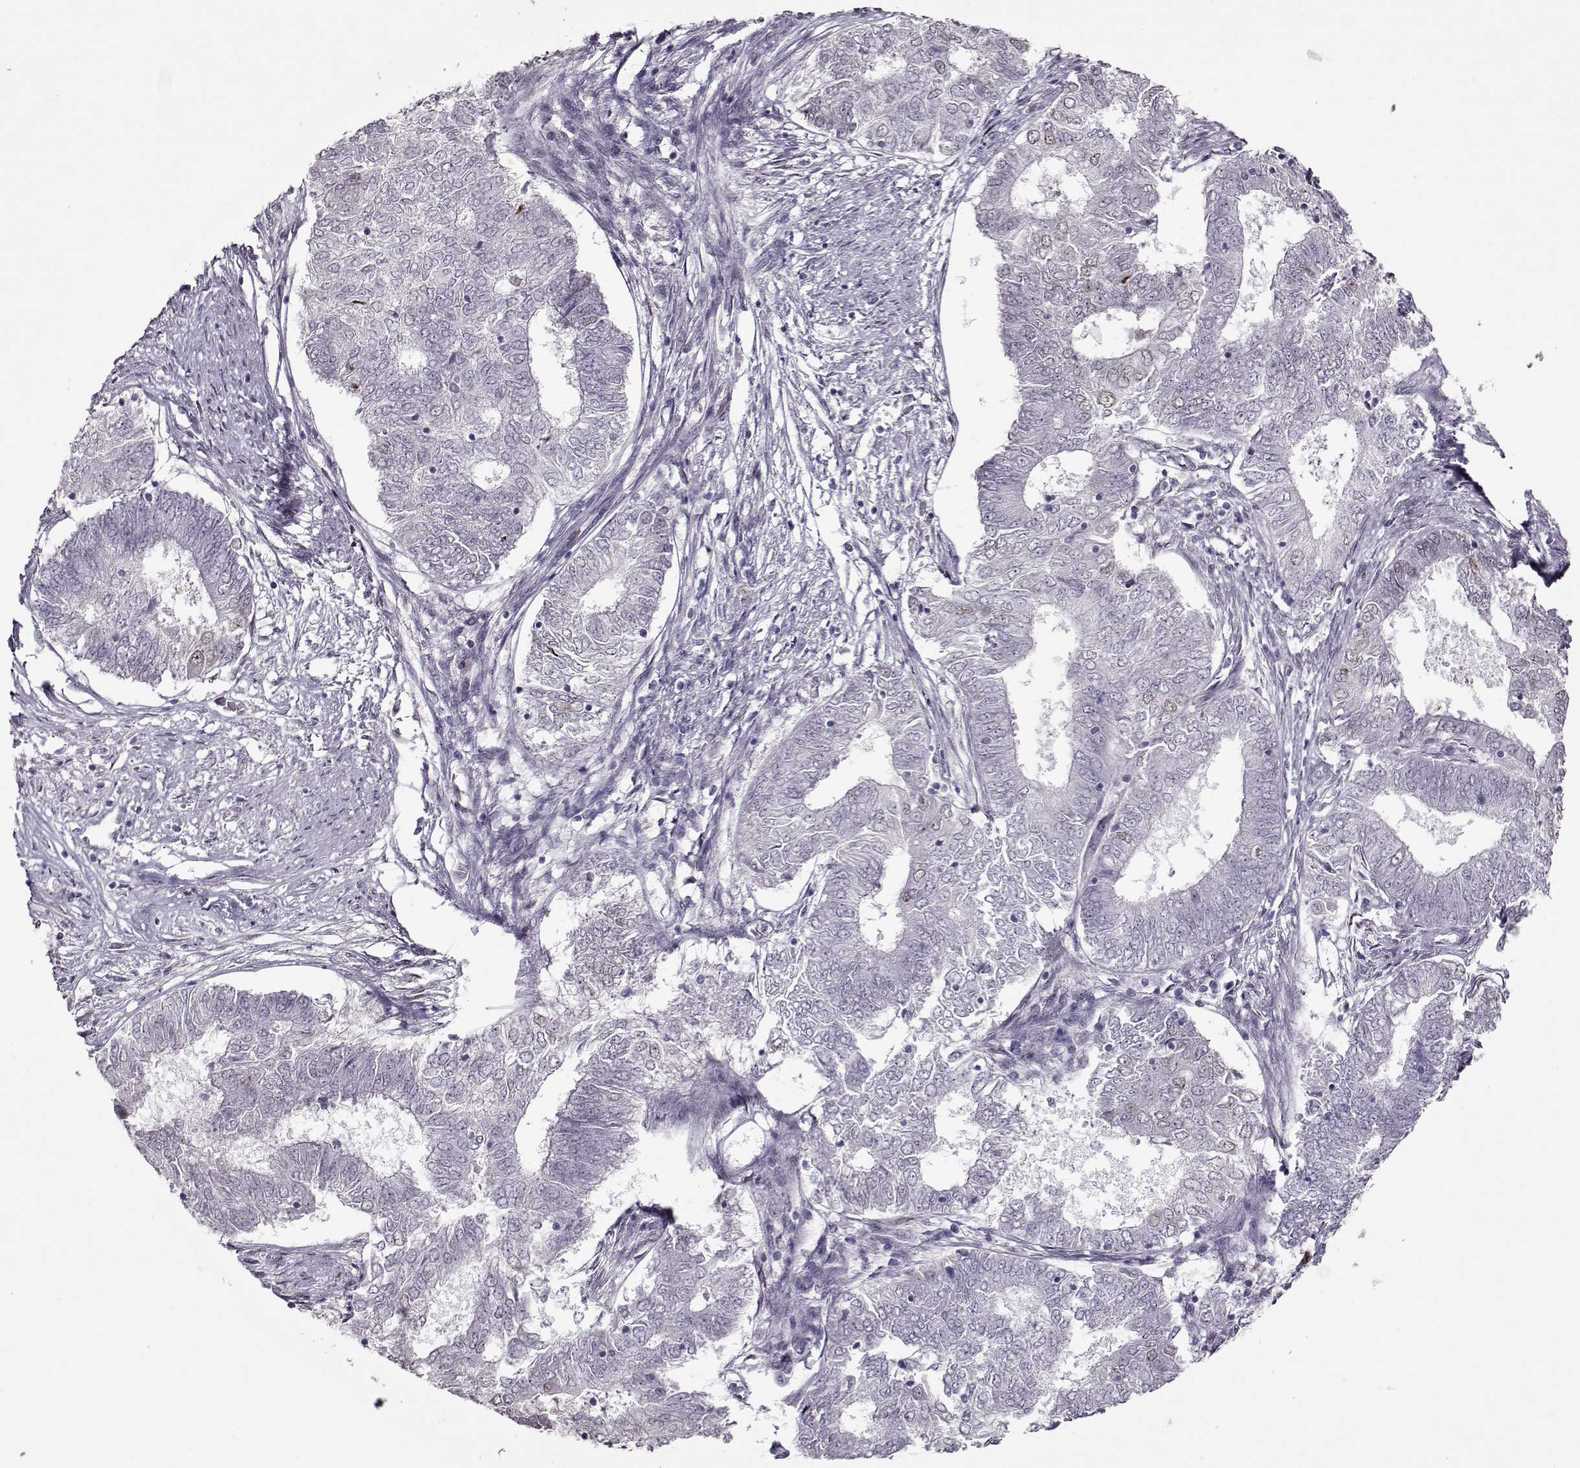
{"staining": {"intensity": "negative", "quantity": "none", "location": "none"}, "tissue": "endometrial cancer", "cell_type": "Tumor cells", "image_type": "cancer", "snomed": [{"axis": "morphology", "description": "Adenocarcinoma, NOS"}, {"axis": "topography", "description": "Endometrium"}], "caption": "This is an immunohistochemistry image of endometrial adenocarcinoma. There is no expression in tumor cells.", "gene": "PRMT8", "patient": {"sex": "female", "age": 62}}